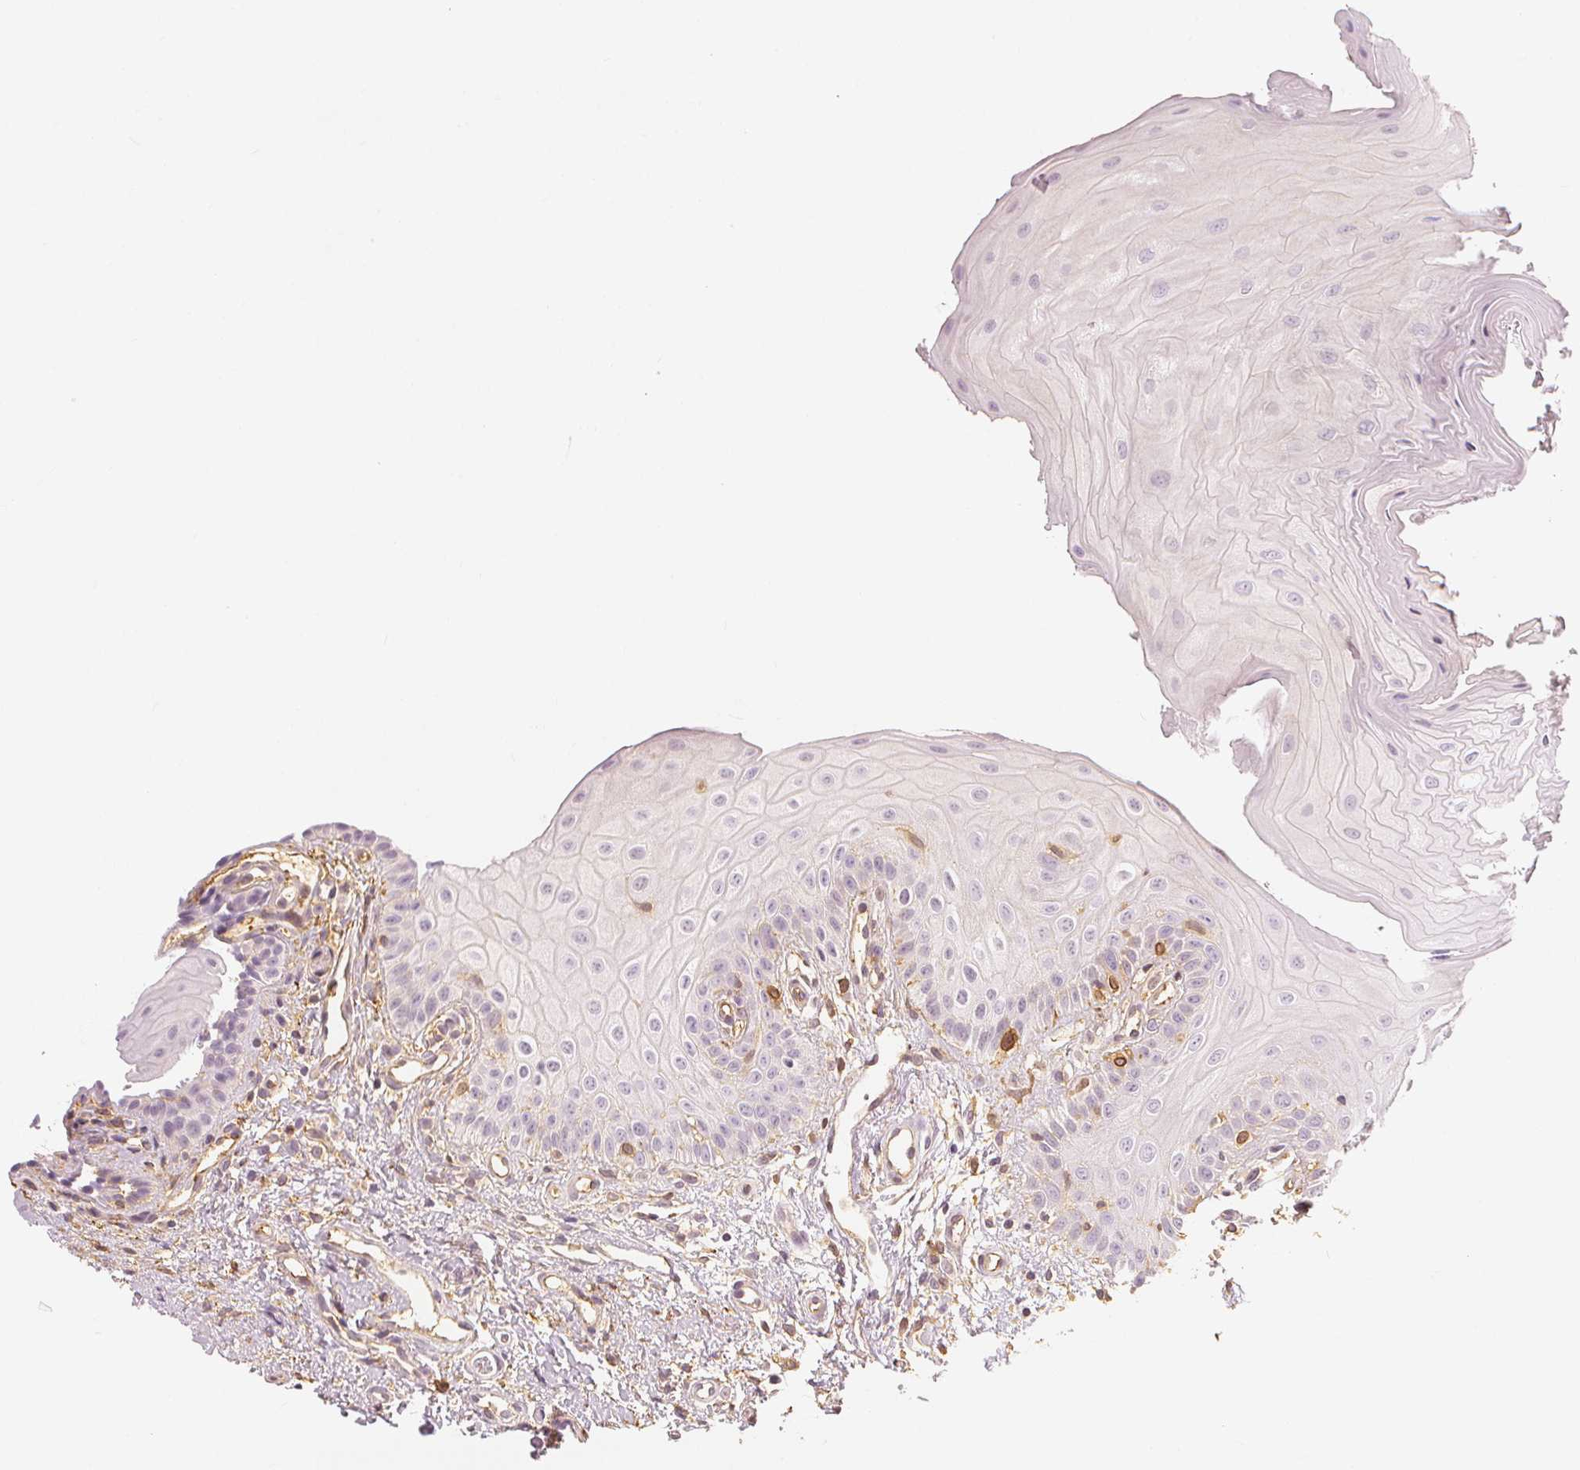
{"staining": {"intensity": "negative", "quantity": "none", "location": "none"}, "tissue": "oral mucosa", "cell_type": "Squamous epithelial cells", "image_type": "normal", "snomed": [{"axis": "morphology", "description": "Normal tissue, NOS"}, {"axis": "topography", "description": "Oral tissue"}], "caption": "Immunohistochemistry image of benign oral mucosa stained for a protein (brown), which displays no expression in squamous epithelial cells.", "gene": "ARHGAP26", "patient": {"sex": "female", "age": 73}}